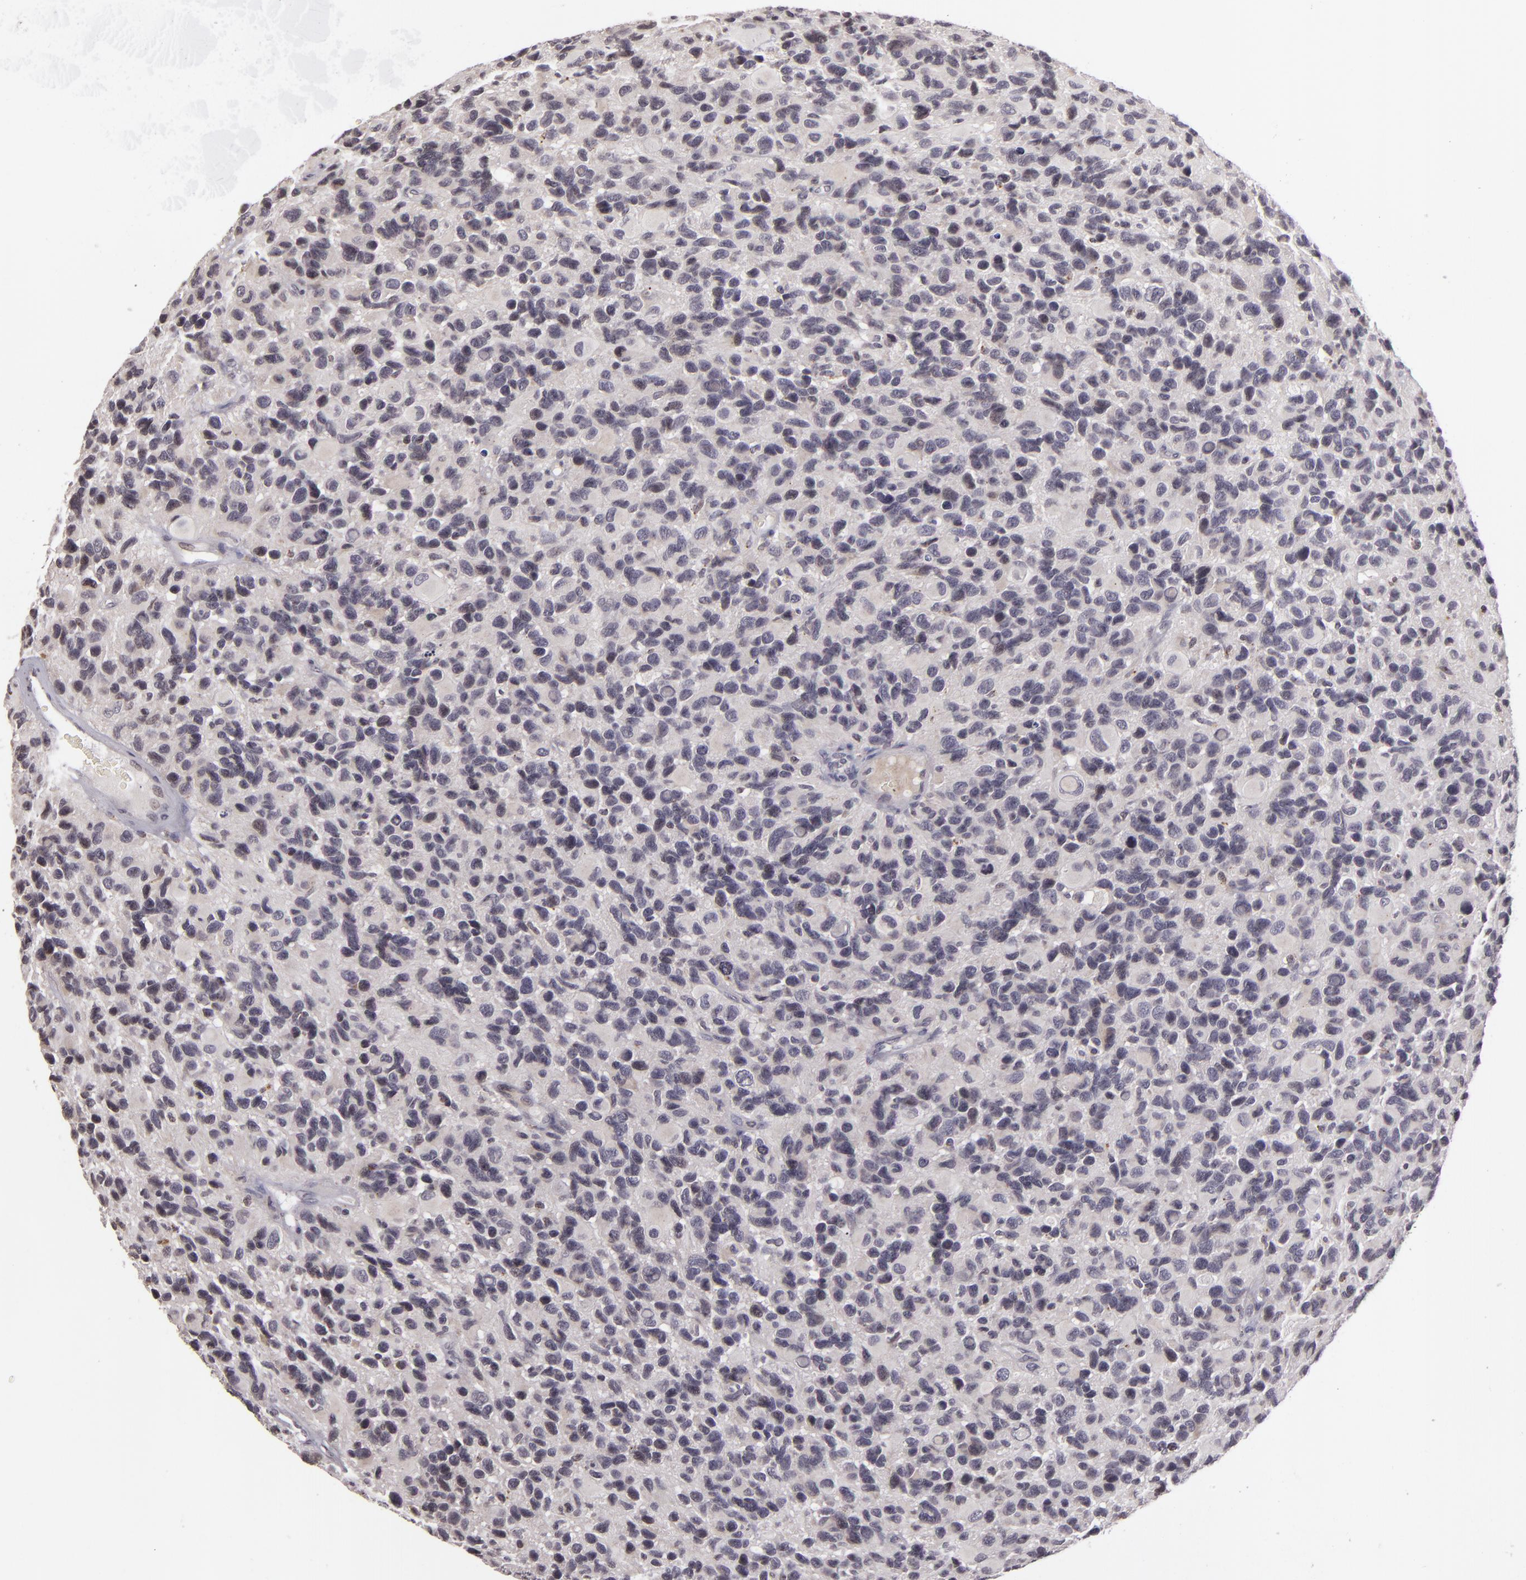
{"staining": {"intensity": "negative", "quantity": "none", "location": "none"}, "tissue": "glioma", "cell_type": "Tumor cells", "image_type": "cancer", "snomed": [{"axis": "morphology", "description": "Glioma, malignant, High grade"}, {"axis": "topography", "description": "Brain"}], "caption": "This photomicrograph is of glioma stained with immunohistochemistry (IHC) to label a protein in brown with the nuclei are counter-stained blue. There is no expression in tumor cells. Nuclei are stained in blue.", "gene": "AKAP6", "patient": {"sex": "male", "age": 77}}